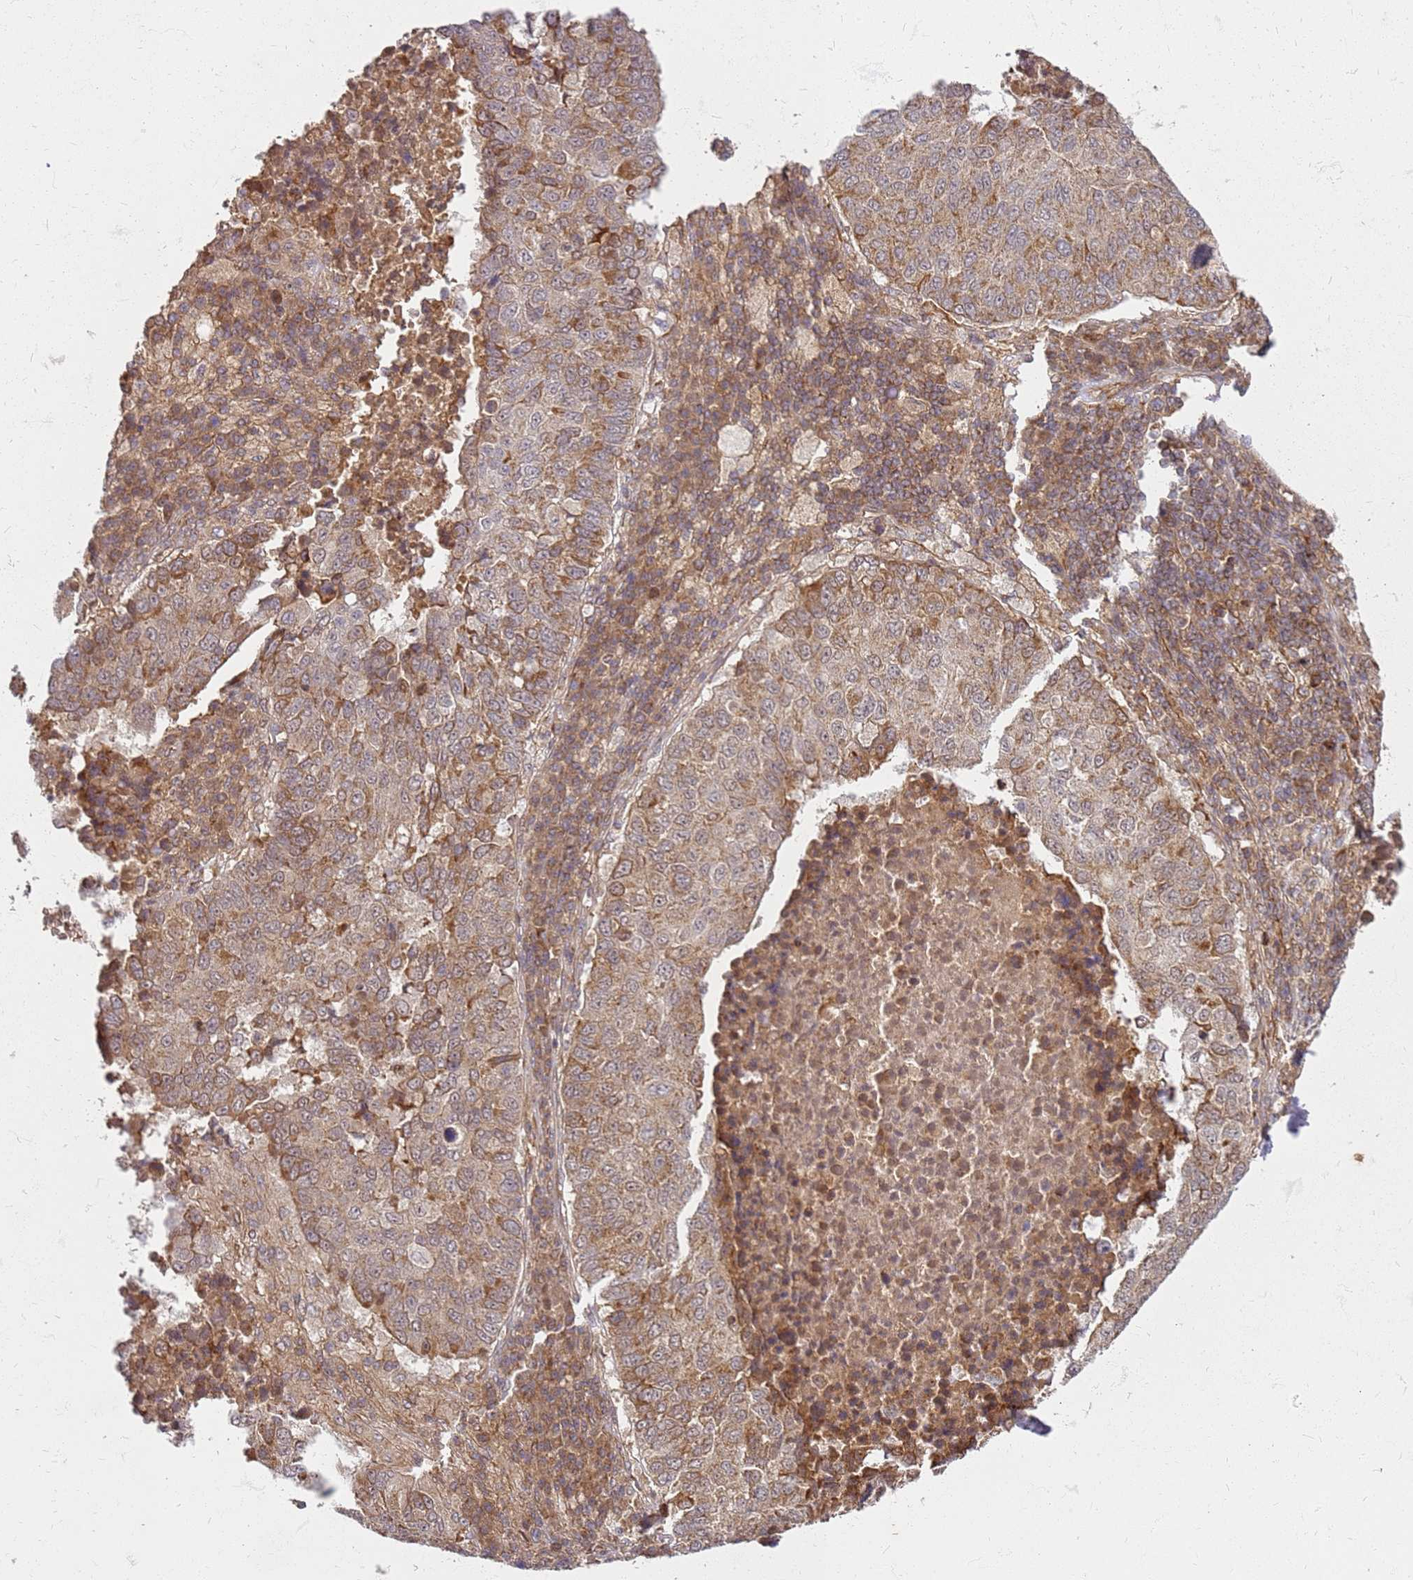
{"staining": {"intensity": "moderate", "quantity": ">75%", "location": "cytoplasmic/membranous"}, "tissue": "lung cancer", "cell_type": "Tumor cells", "image_type": "cancer", "snomed": [{"axis": "morphology", "description": "Squamous cell carcinoma, NOS"}, {"axis": "topography", "description": "Lung"}], "caption": "Immunohistochemical staining of squamous cell carcinoma (lung) exhibits moderate cytoplasmic/membranous protein expression in approximately >75% of tumor cells. (IHC, brightfield microscopy, high magnification).", "gene": "CCDC159", "patient": {"sex": "male", "age": 73}}